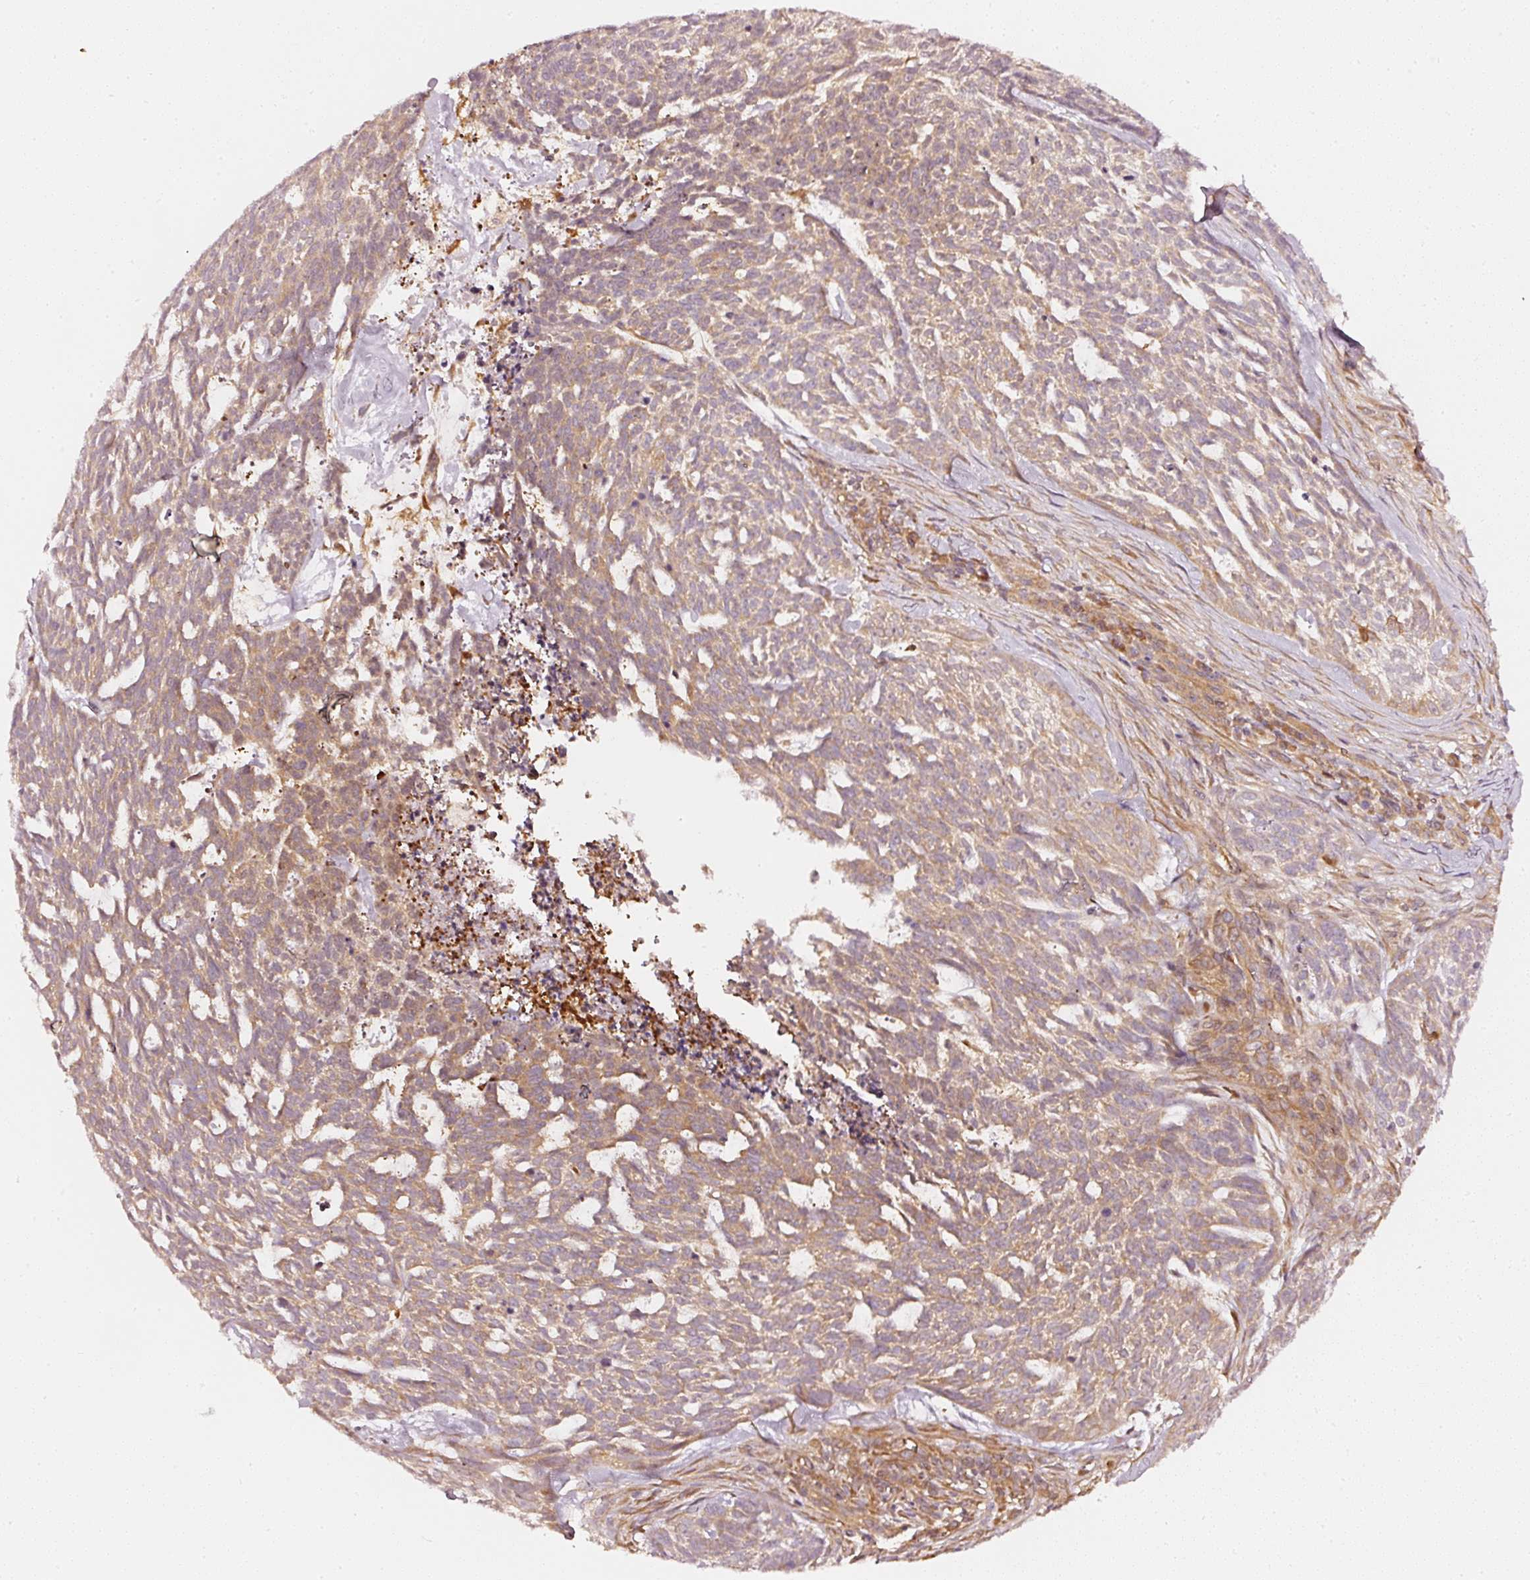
{"staining": {"intensity": "moderate", "quantity": ">75%", "location": "cytoplasmic/membranous"}, "tissue": "skin cancer", "cell_type": "Tumor cells", "image_type": "cancer", "snomed": [{"axis": "morphology", "description": "Basal cell carcinoma"}, {"axis": "topography", "description": "Skin"}], "caption": "Immunohistochemical staining of human basal cell carcinoma (skin) reveals medium levels of moderate cytoplasmic/membranous protein staining in about >75% of tumor cells.", "gene": "ASMTL", "patient": {"sex": "female", "age": 93}}